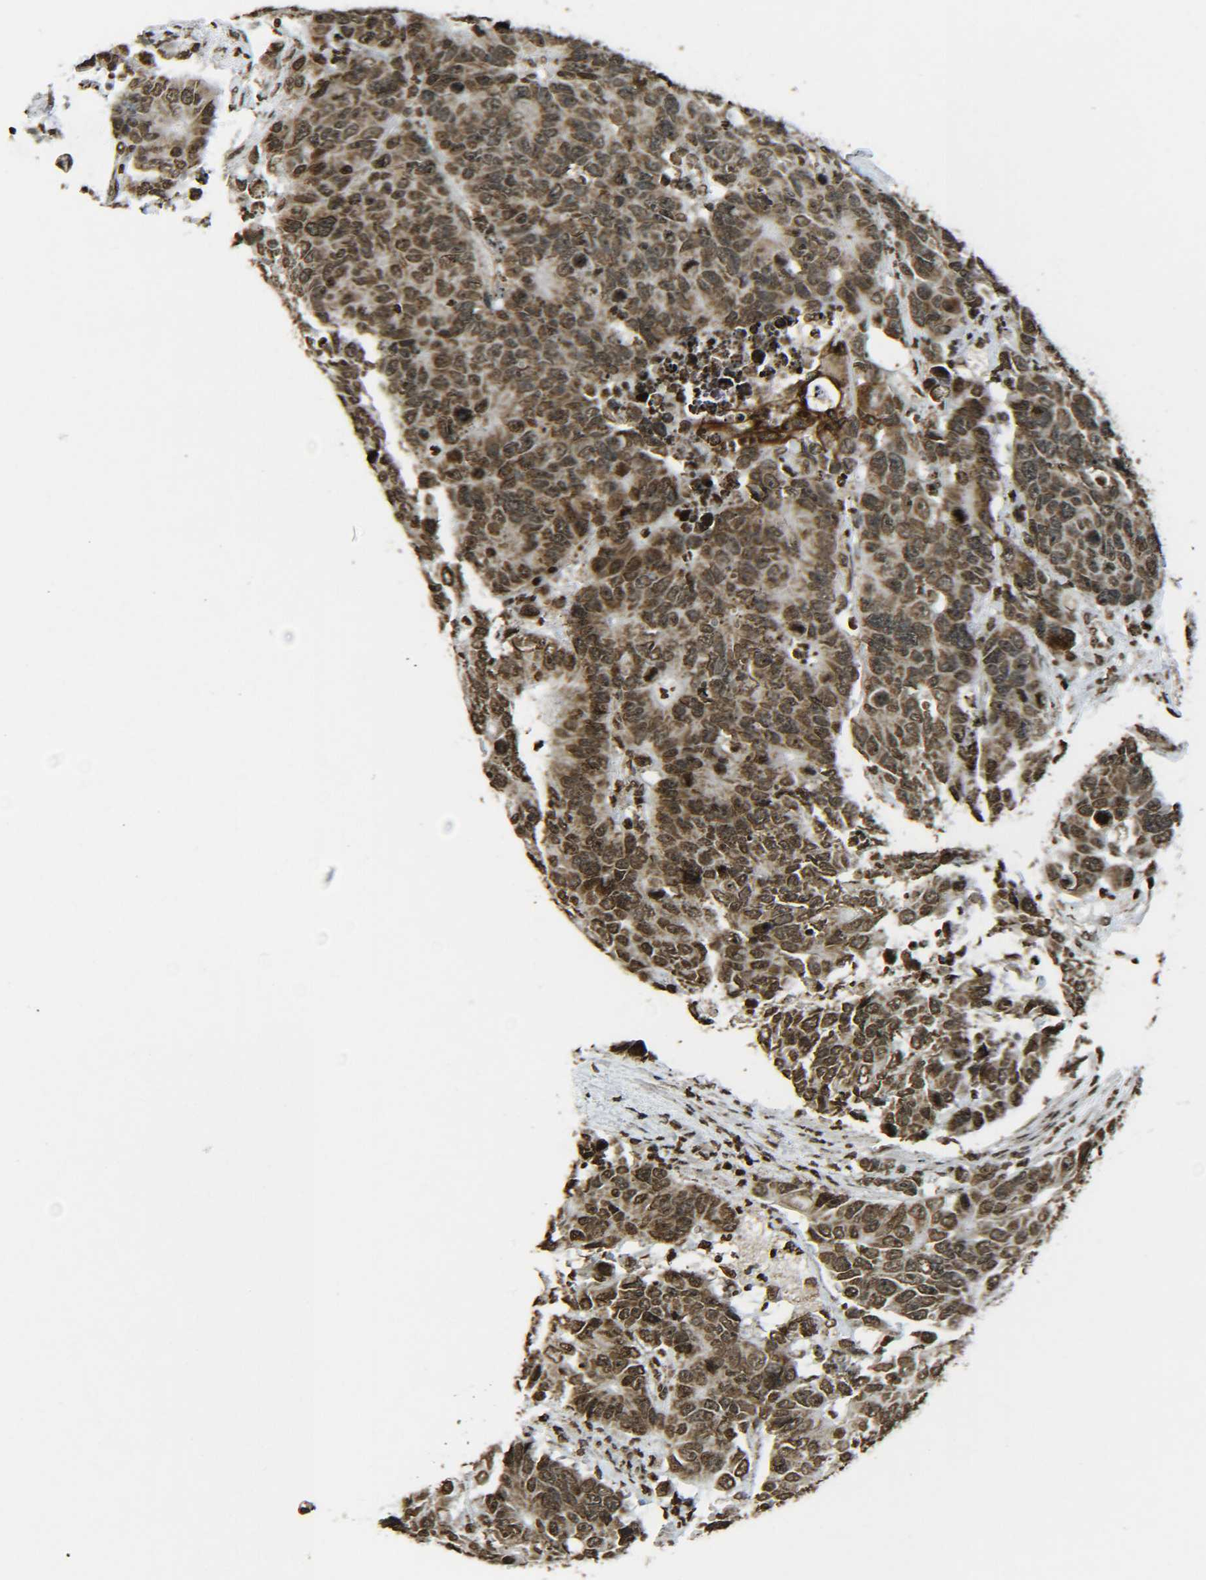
{"staining": {"intensity": "strong", "quantity": ">75%", "location": "cytoplasmic/membranous,nuclear"}, "tissue": "colorectal cancer", "cell_type": "Tumor cells", "image_type": "cancer", "snomed": [{"axis": "morphology", "description": "Adenocarcinoma, NOS"}, {"axis": "topography", "description": "Colon"}], "caption": "Protein analysis of adenocarcinoma (colorectal) tissue displays strong cytoplasmic/membranous and nuclear positivity in approximately >75% of tumor cells.", "gene": "NEUROG2", "patient": {"sex": "female", "age": 86}}